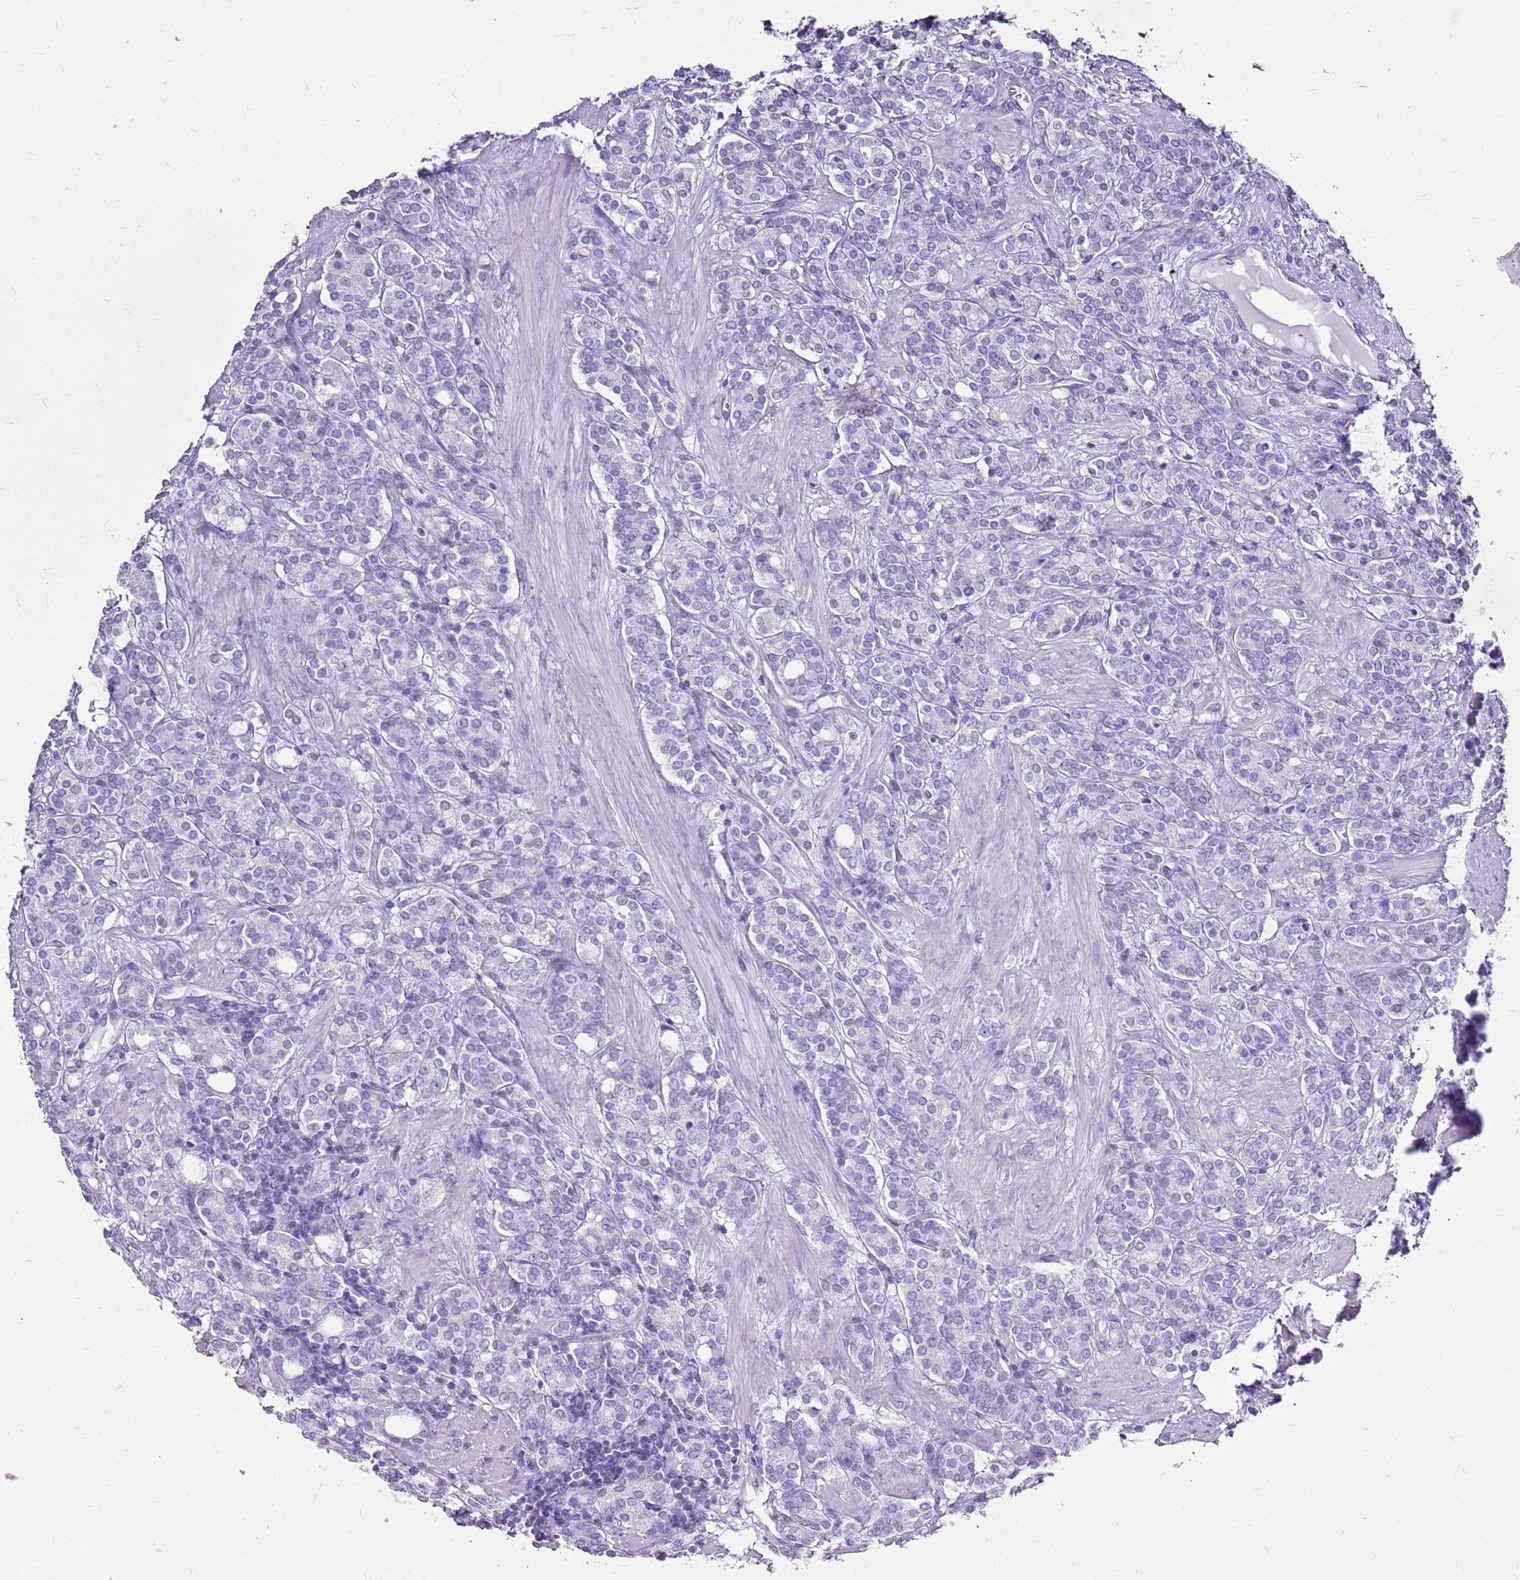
{"staining": {"intensity": "negative", "quantity": "none", "location": "none"}, "tissue": "prostate cancer", "cell_type": "Tumor cells", "image_type": "cancer", "snomed": [{"axis": "morphology", "description": "Adenocarcinoma, High grade"}, {"axis": "topography", "description": "Prostate"}], "caption": "Immunohistochemistry of human prostate cancer shows no positivity in tumor cells.", "gene": "ACSS3", "patient": {"sex": "male", "age": 62}}